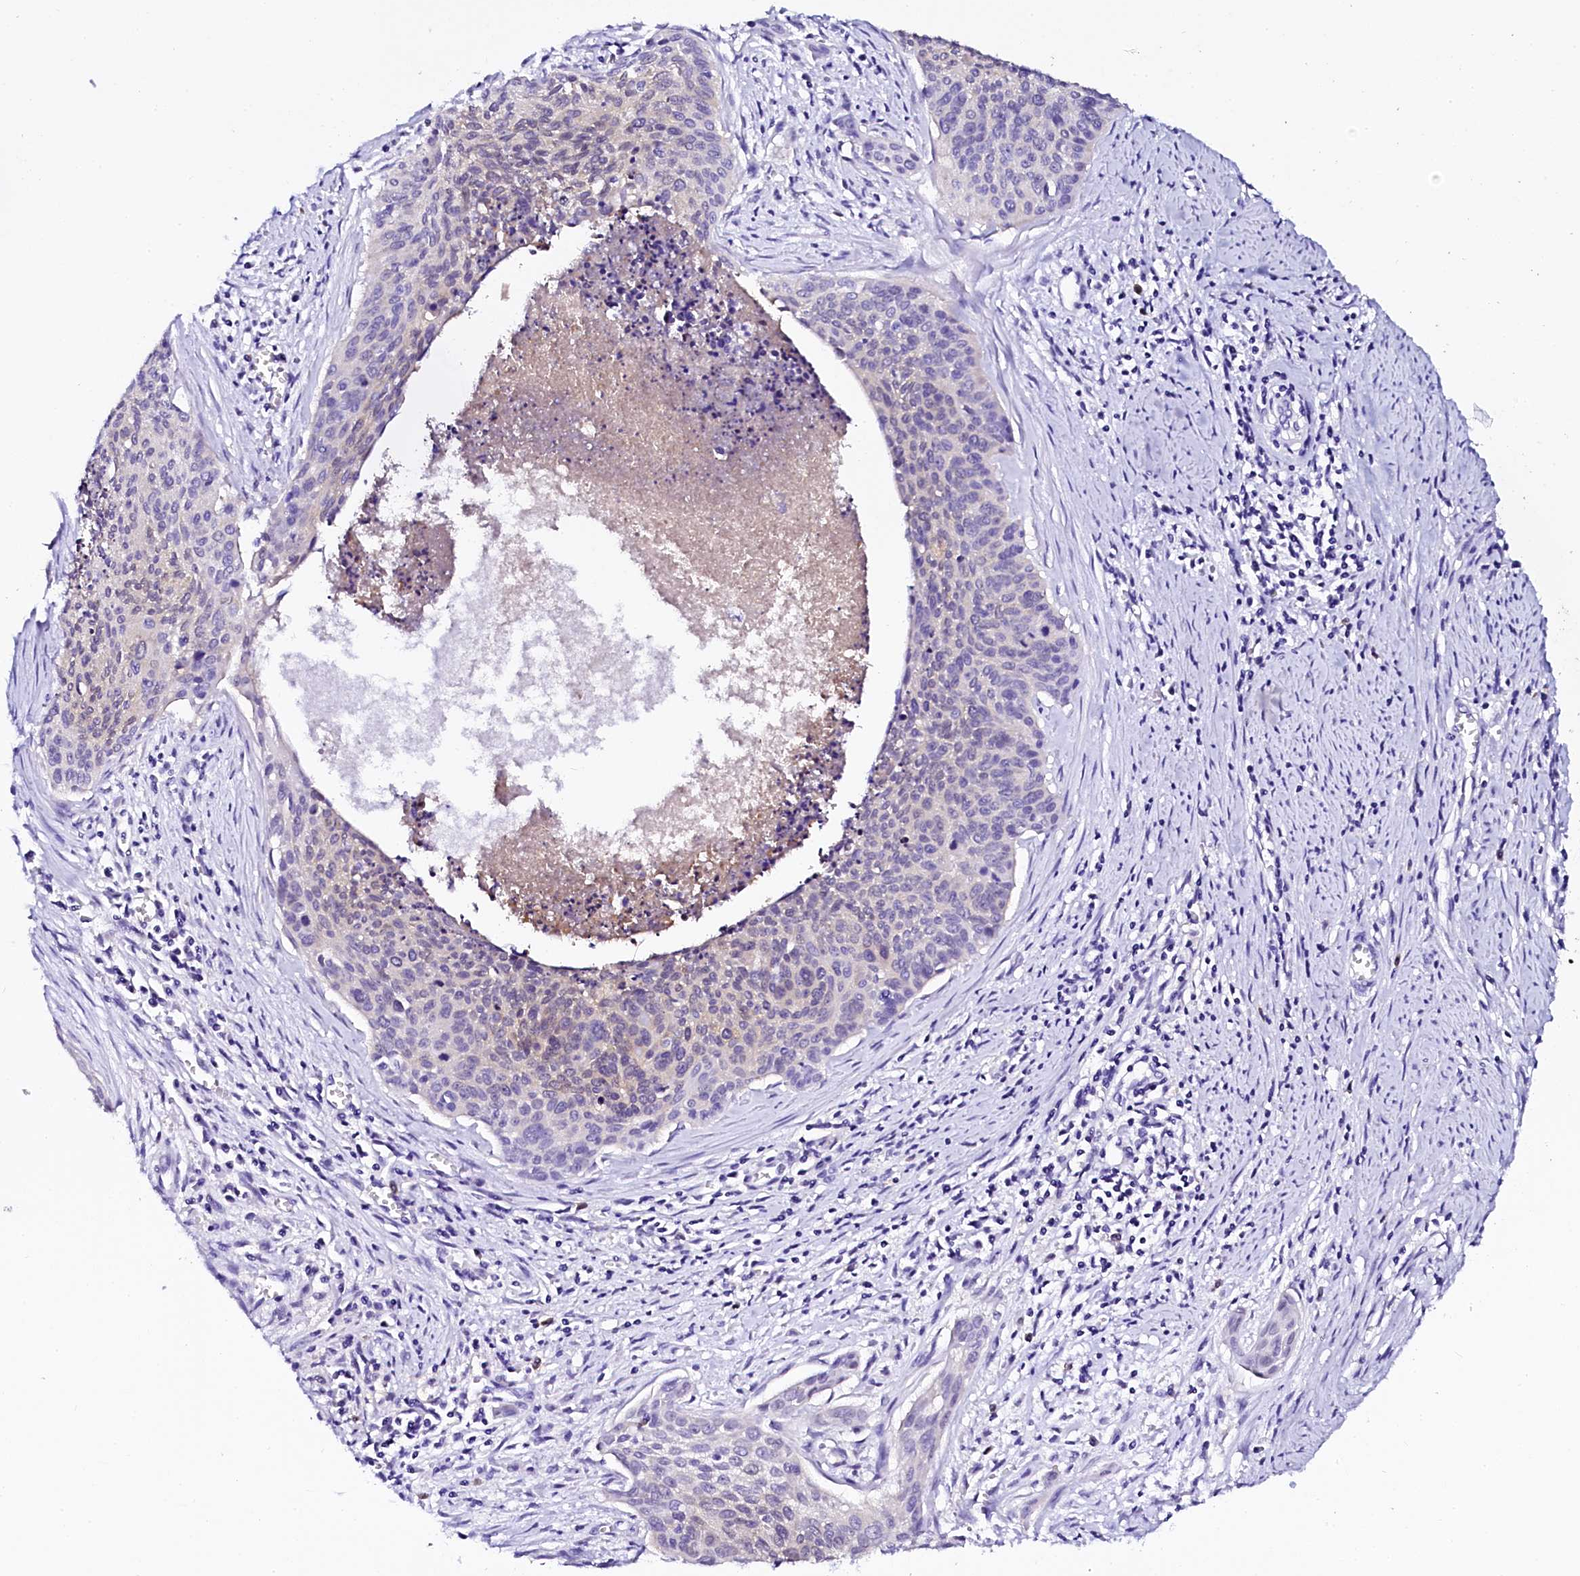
{"staining": {"intensity": "negative", "quantity": "none", "location": "none"}, "tissue": "cervical cancer", "cell_type": "Tumor cells", "image_type": "cancer", "snomed": [{"axis": "morphology", "description": "Squamous cell carcinoma, NOS"}, {"axis": "topography", "description": "Cervix"}], "caption": "Cervical squamous cell carcinoma was stained to show a protein in brown. There is no significant staining in tumor cells.", "gene": "SORD", "patient": {"sex": "female", "age": 55}}